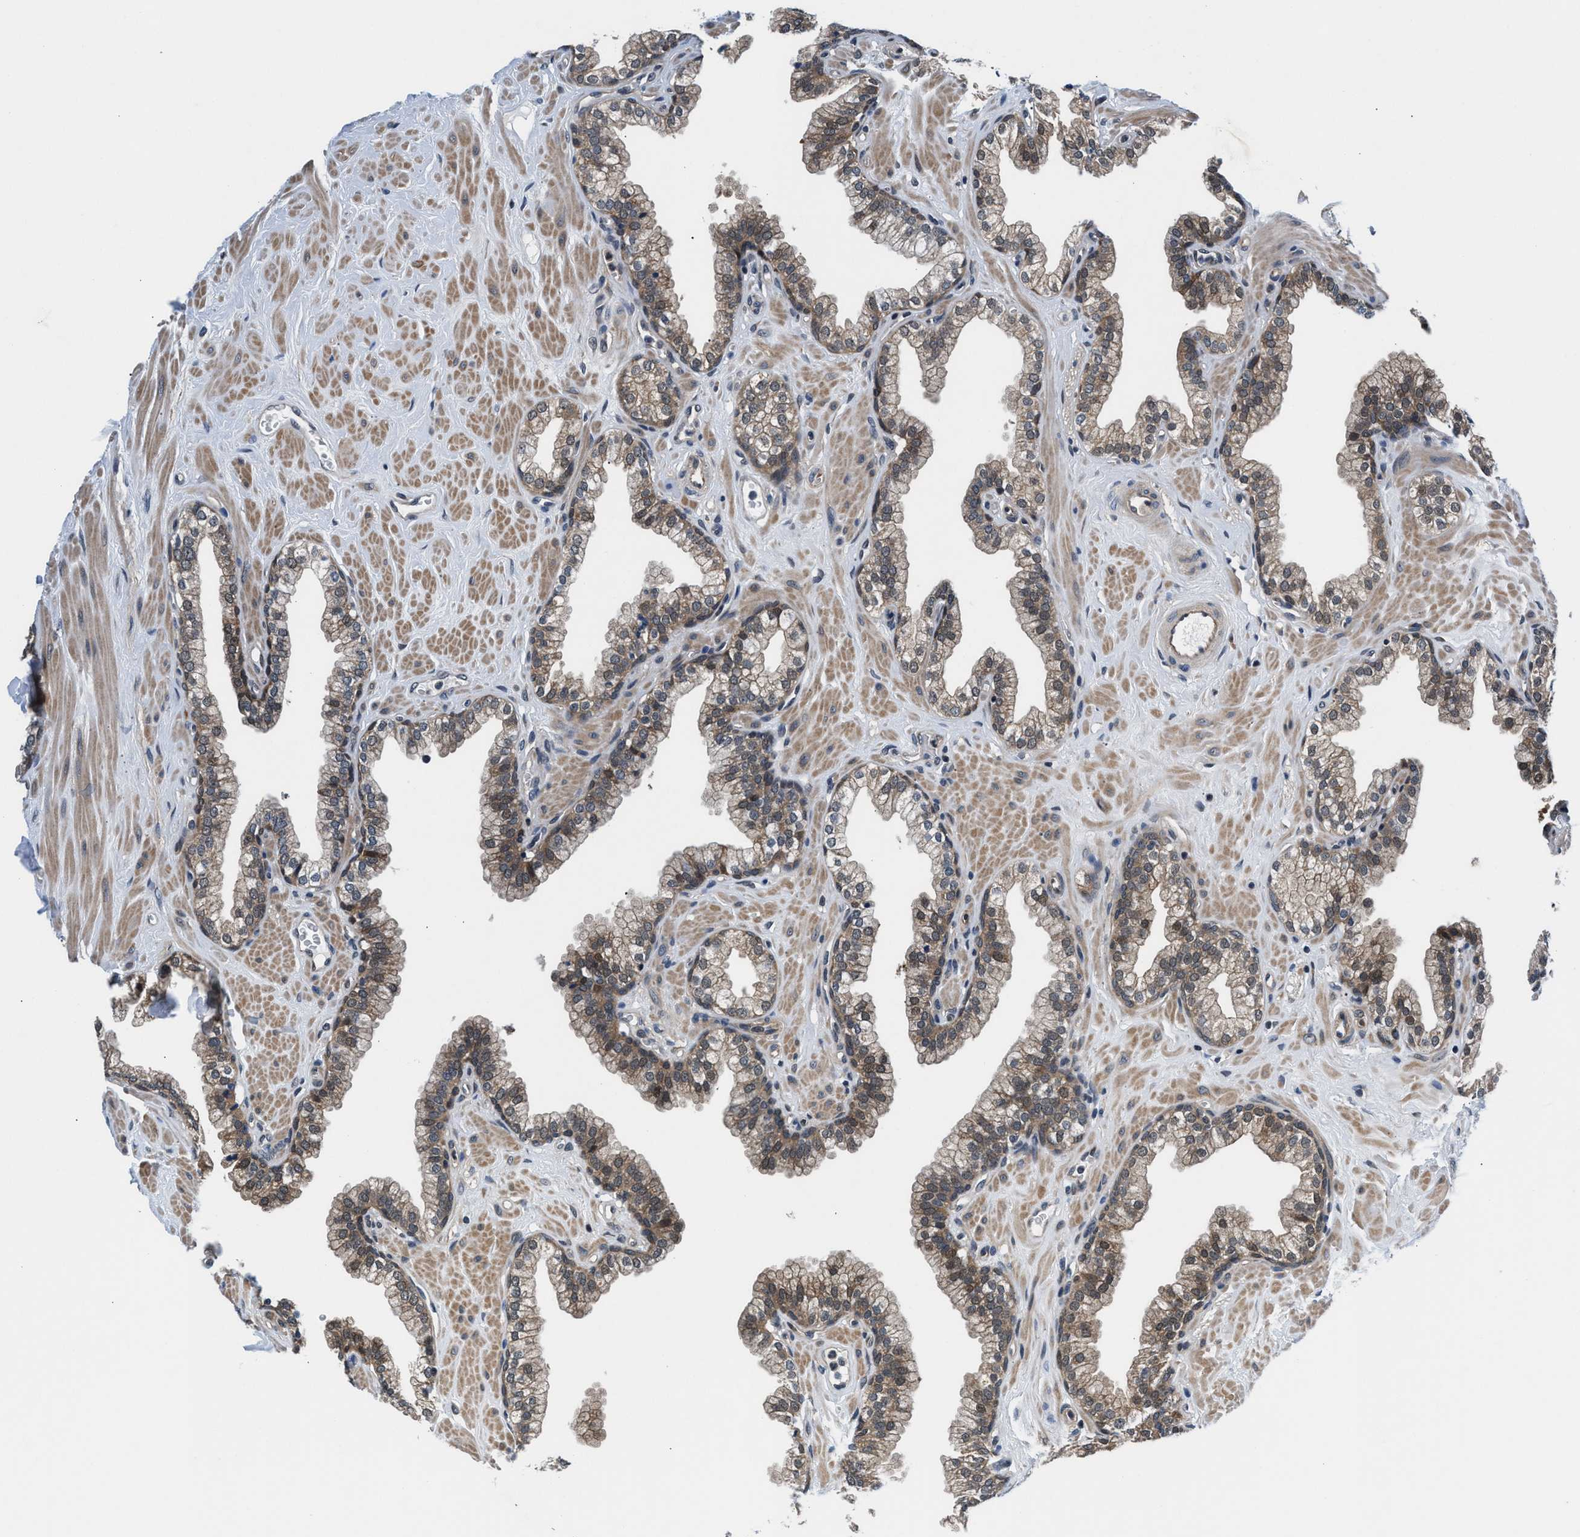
{"staining": {"intensity": "weak", "quantity": ">75%", "location": "cytoplasmic/membranous"}, "tissue": "prostate", "cell_type": "Glandular cells", "image_type": "normal", "snomed": [{"axis": "morphology", "description": "Normal tissue, NOS"}, {"axis": "morphology", "description": "Urothelial carcinoma, Low grade"}, {"axis": "topography", "description": "Urinary bladder"}, {"axis": "topography", "description": "Prostate"}], "caption": "Immunohistochemistry (IHC) photomicrograph of normal prostate: human prostate stained using immunohistochemistry exhibits low levels of weak protein expression localized specifically in the cytoplasmic/membranous of glandular cells, appearing as a cytoplasmic/membranous brown color.", "gene": "PRPSAP2", "patient": {"sex": "male", "age": 60}}